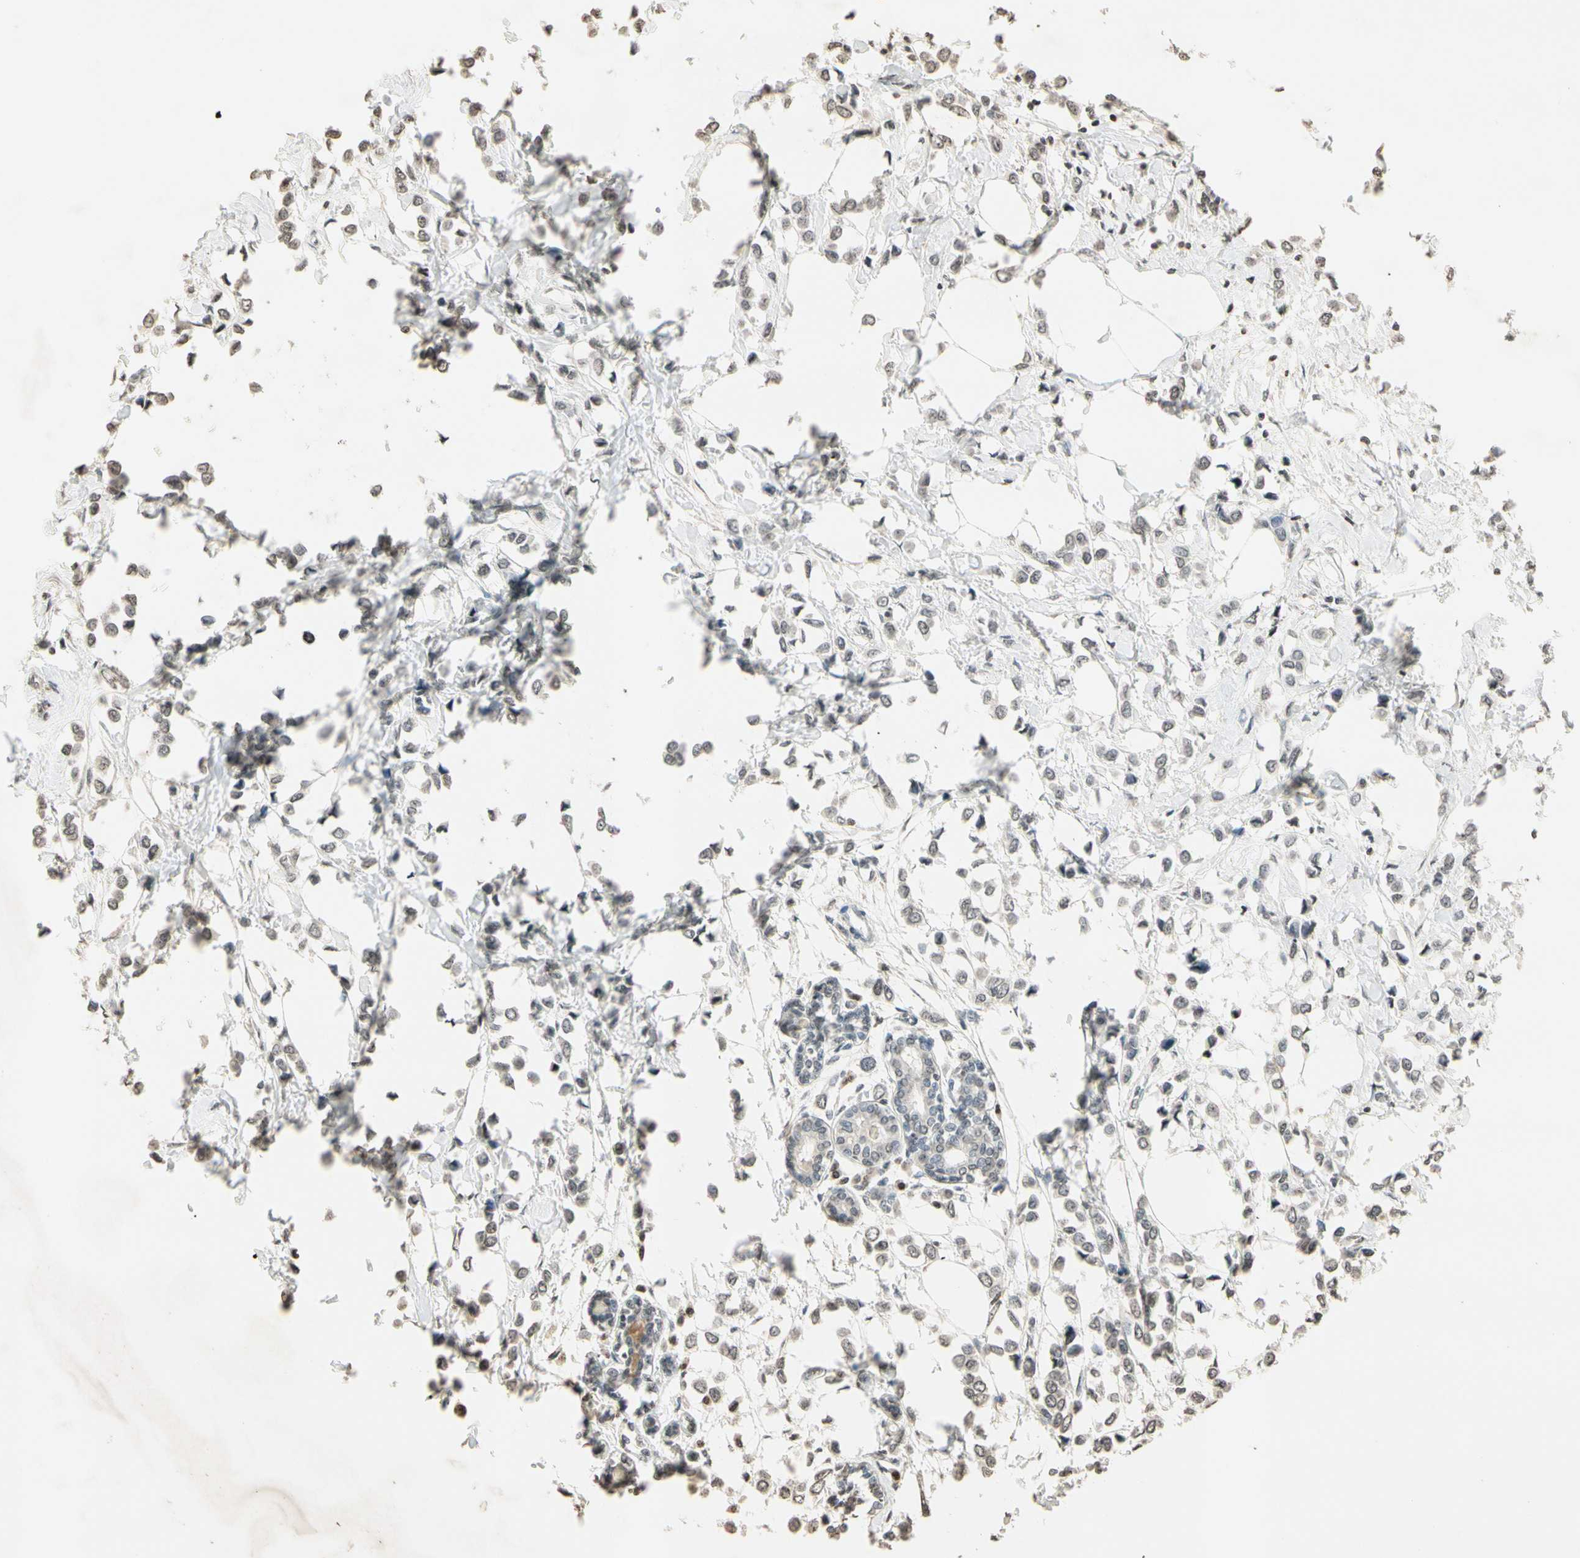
{"staining": {"intensity": "weak", "quantity": "25%-75%", "location": "nuclear"}, "tissue": "breast cancer", "cell_type": "Tumor cells", "image_type": "cancer", "snomed": [{"axis": "morphology", "description": "Lobular carcinoma"}, {"axis": "topography", "description": "Breast"}], "caption": "Human breast cancer (lobular carcinoma) stained with a protein marker displays weak staining in tumor cells.", "gene": "TOP1", "patient": {"sex": "female", "age": 51}}